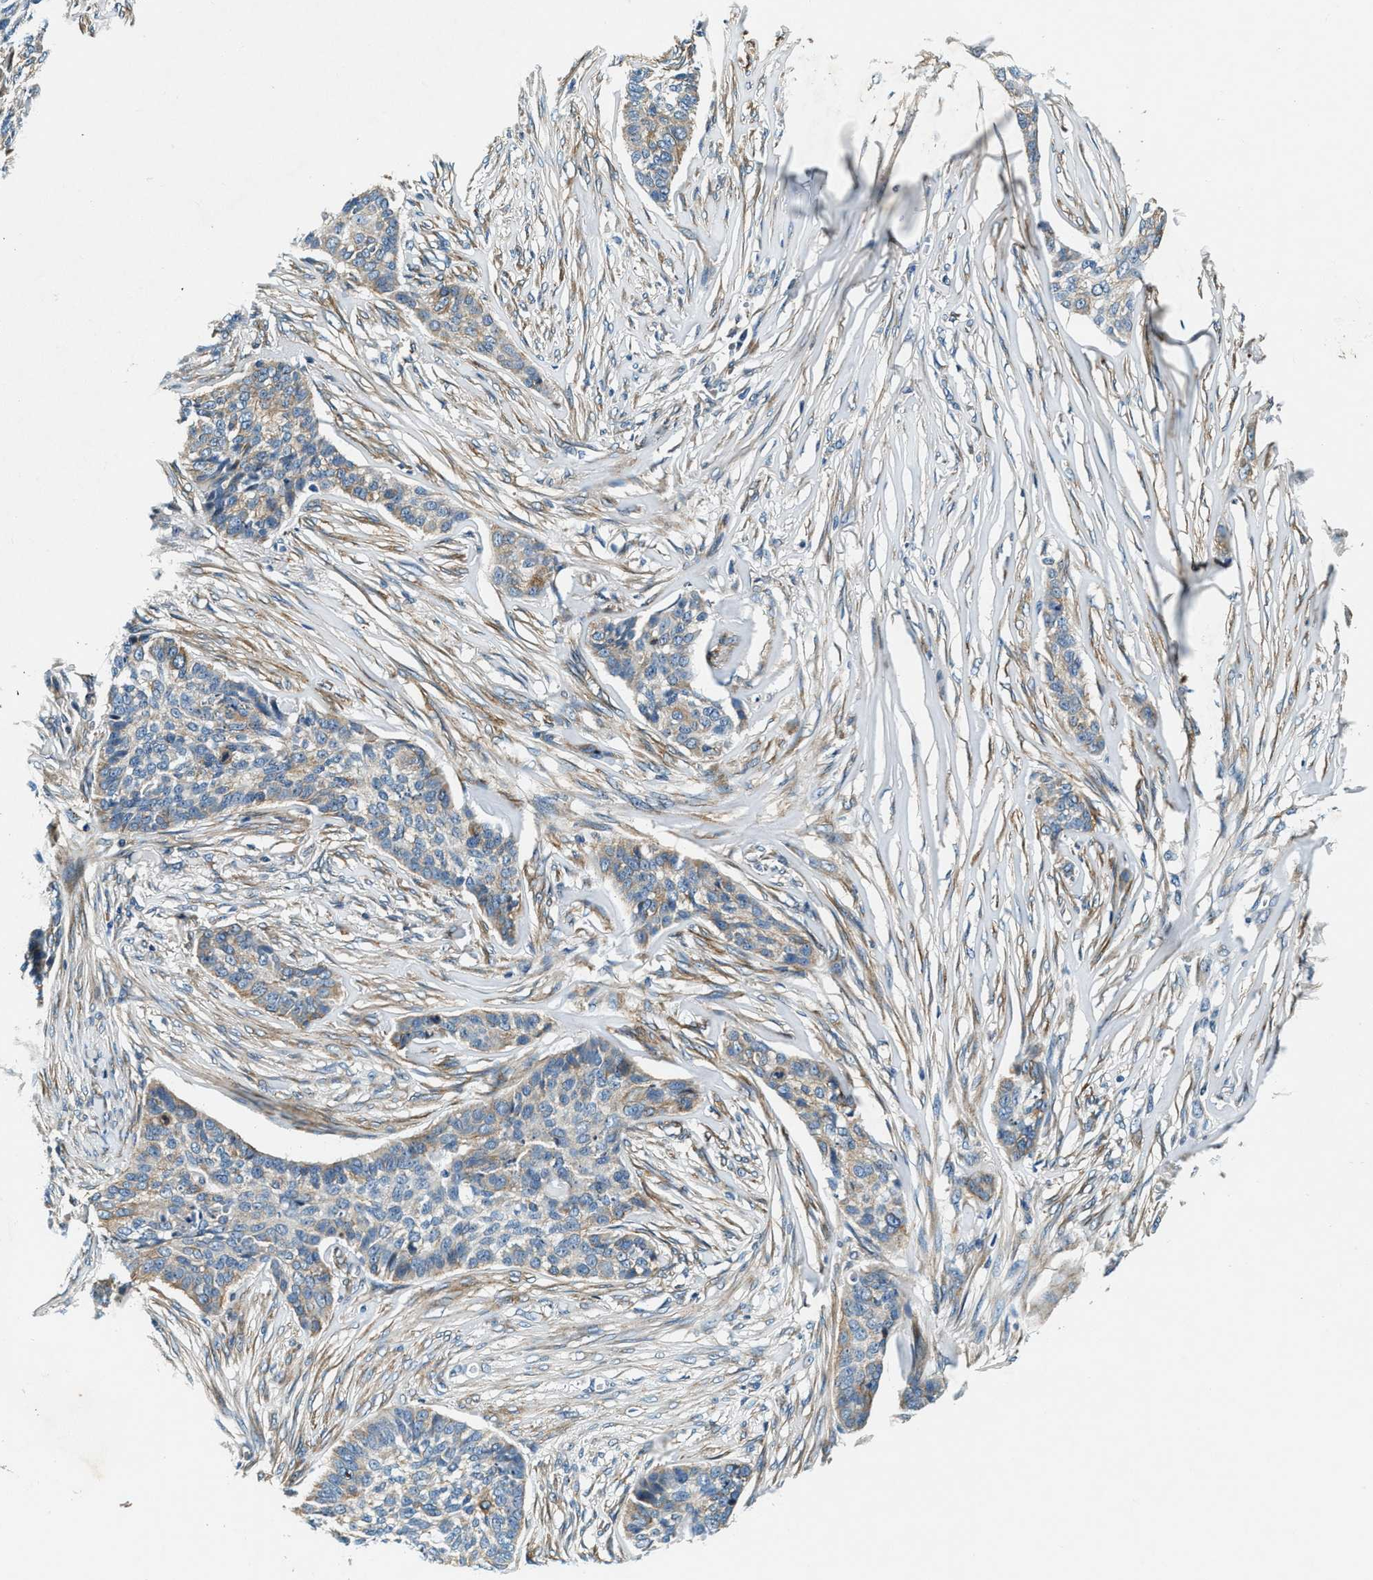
{"staining": {"intensity": "weak", "quantity": "<25%", "location": "cytoplasmic/membranous"}, "tissue": "skin cancer", "cell_type": "Tumor cells", "image_type": "cancer", "snomed": [{"axis": "morphology", "description": "Basal cell carcinoma"}, {"axis": "topography", "description": "Skin"}], "caption": "Immunohistochemistry of human skin basal cell carcinoma exhibits no positivity in tumor cells.", "gene": "C2orf66", "patient": {"sex": "male", "age": 85}}